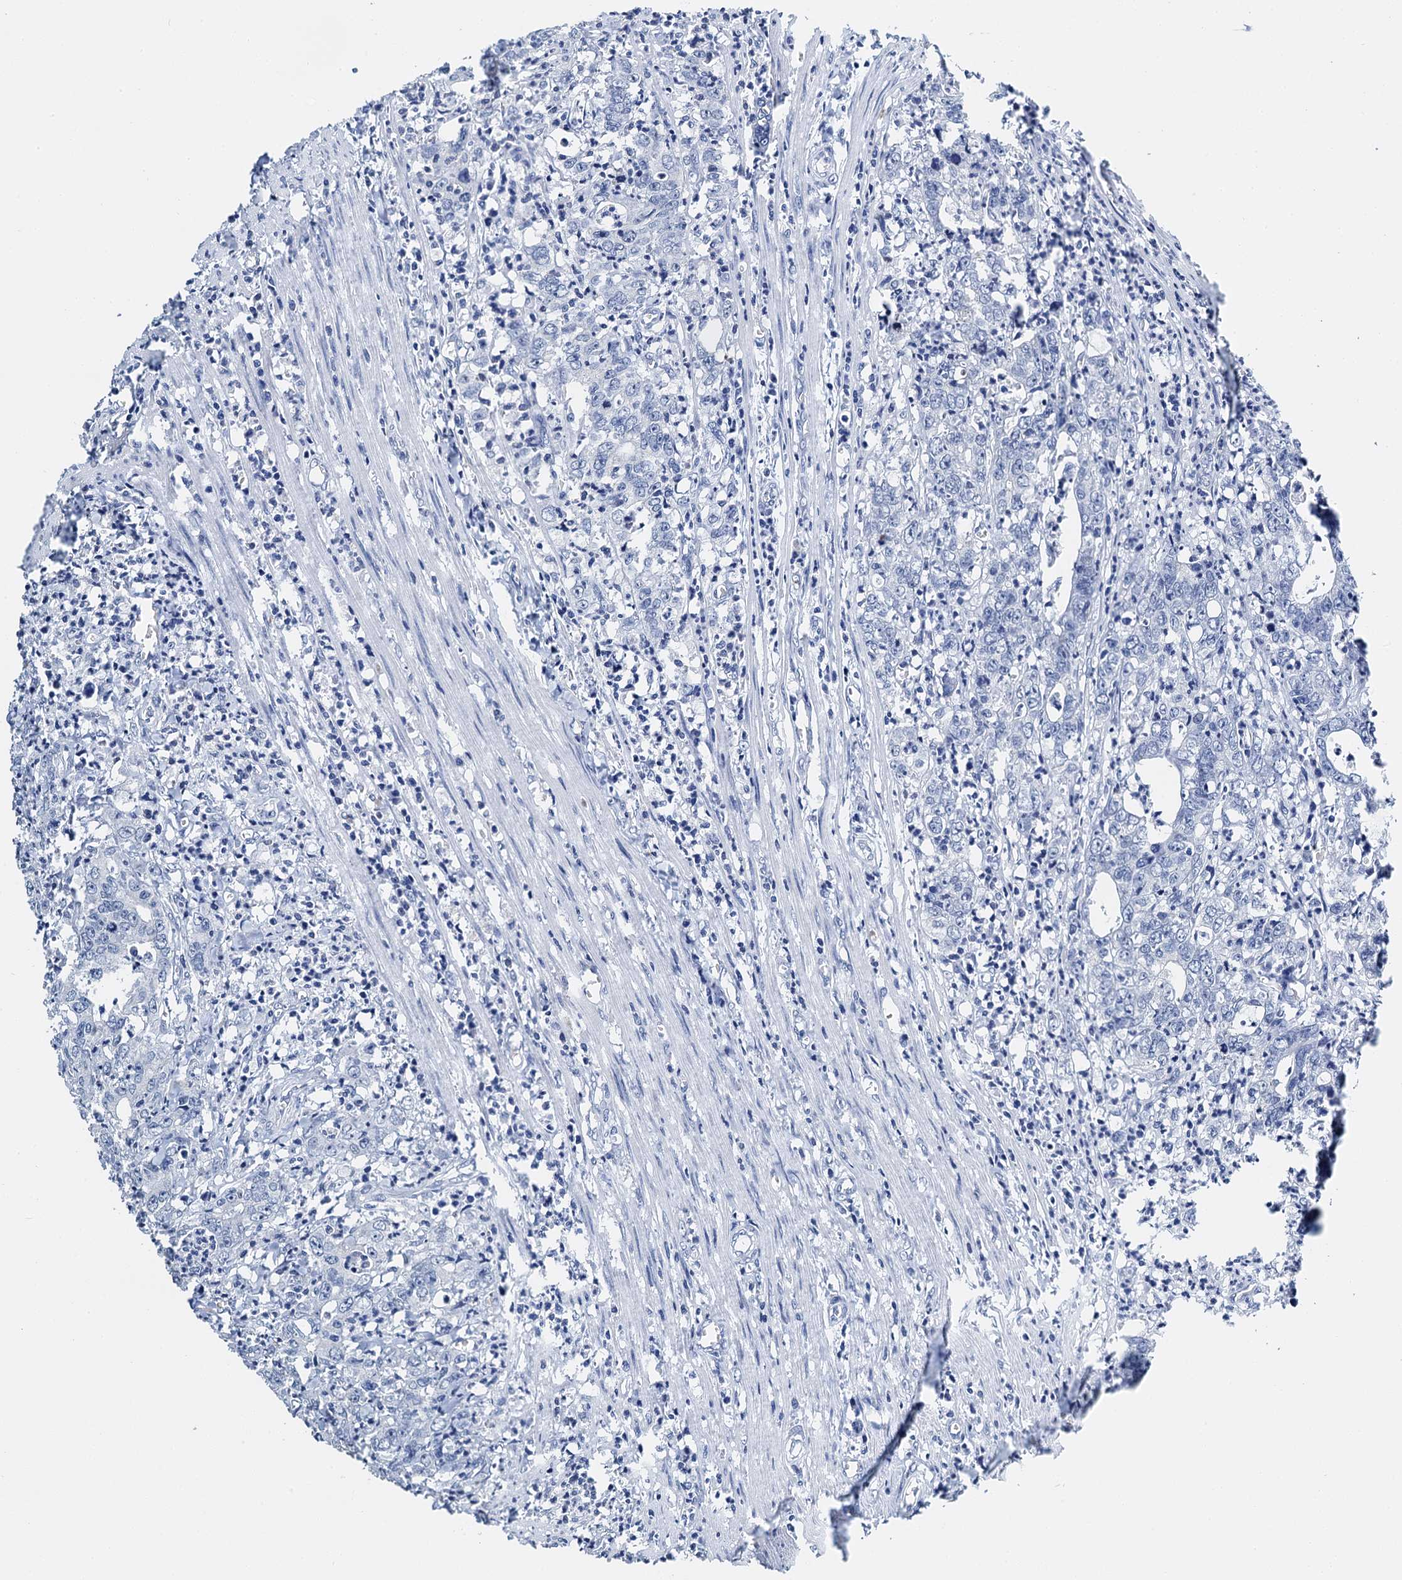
{"staining": {"intensity": "negative", "quantity": "none", "location": "none"}, "tissue": "colorectal cancer", "cell_type": "Tumor cells", "image_type": "cancer", "snomed": [{"axis": "morphology", "description": "Adenocarcinoma, NOS"}, {"axis": "topography", "description": "Colon"}], "caption": "DAB immunohistochemical staining of human colorectal adenocarcinoma shows no significant expression in tumor cells. Brightfield microscopy of immunohistochemistry stained with DAB (3,3'-diaminobenzidine) (brown) and hematoxylin (blue), captured at high magnification.", "gene": "NOP2", "patient": {"sex": "female", "age": 75}}